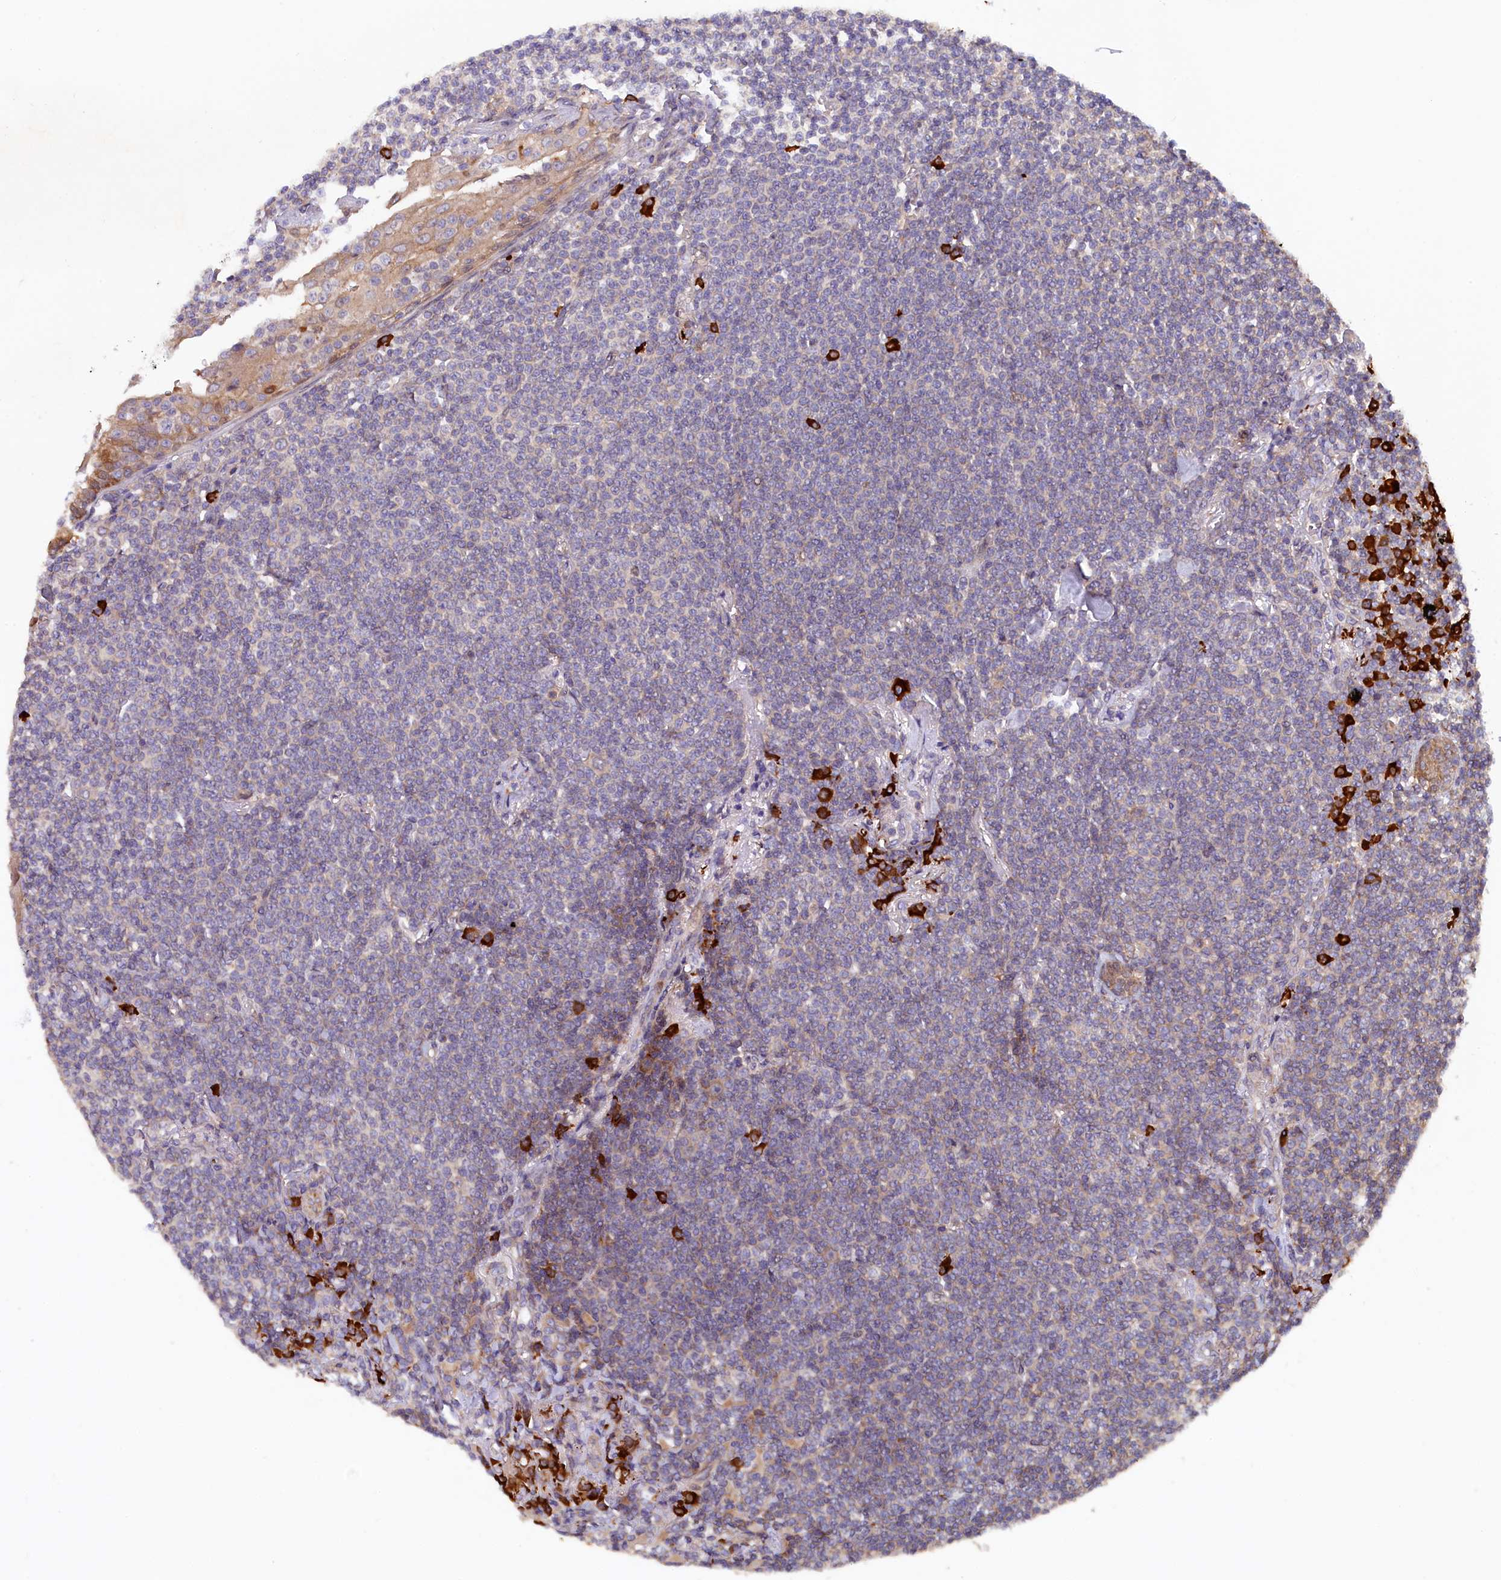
{"staining": {"intensity": "negative", "quantity": "none", "location": "none"}, "tissue": "lymphoma", "cell_type": "Tumor cells", "image_type": "cancer", "snomed": [{"axis": "morphology", "description": "Malignant lymphoma, non-Hodgkin's type, Low grade"}, {"axis": "topography", "description": "Lung"}], "caption": "Photomicrograph shows no significant protein positivity in tumor cells of low-grade malignant lymphoma, non-Hodgkin's type.", "gene": "JPT2", "patient": {"sex": "female", "age": 71}}